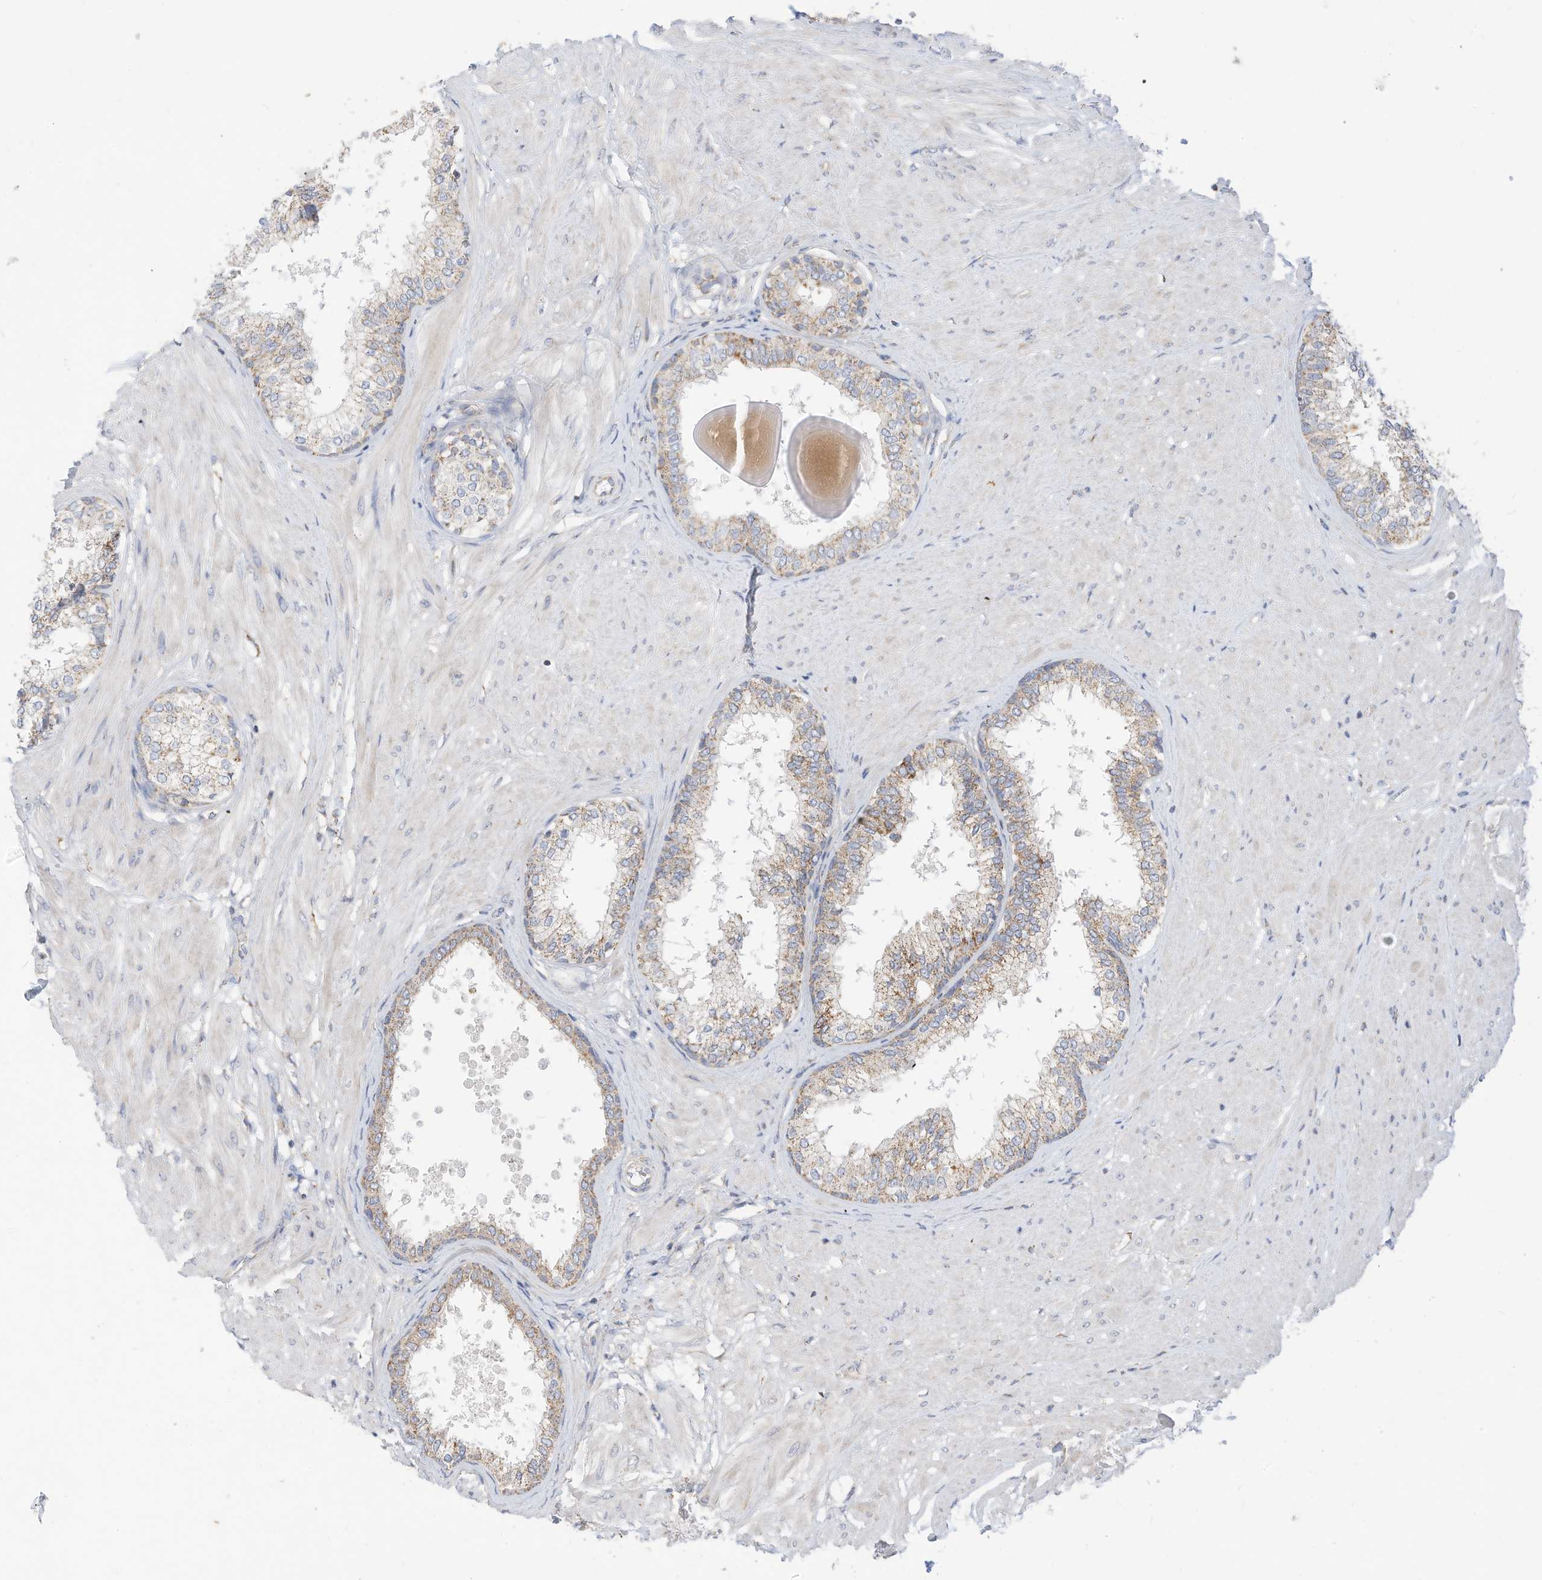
{"staining": {"intensity": "weak", "quantity": "25%-75%", "location": "cytoplasmic/membranous"}, "tissue": "prostate", "cell_type": "Glandular cells", "image_type": "normal", "snomed": [{"axis": "morphology", "description": "Normal tissue, NOS"}, {"axis": "topography", "description": "Prostate"}], "caption": "Glandular cells display low levels of weak cytoplasmic/membranous staining in approximately 25%-75% of cells in benign human prostate.", "gene": "RHOH", "patient": {"sex": "male", "age": 48}}